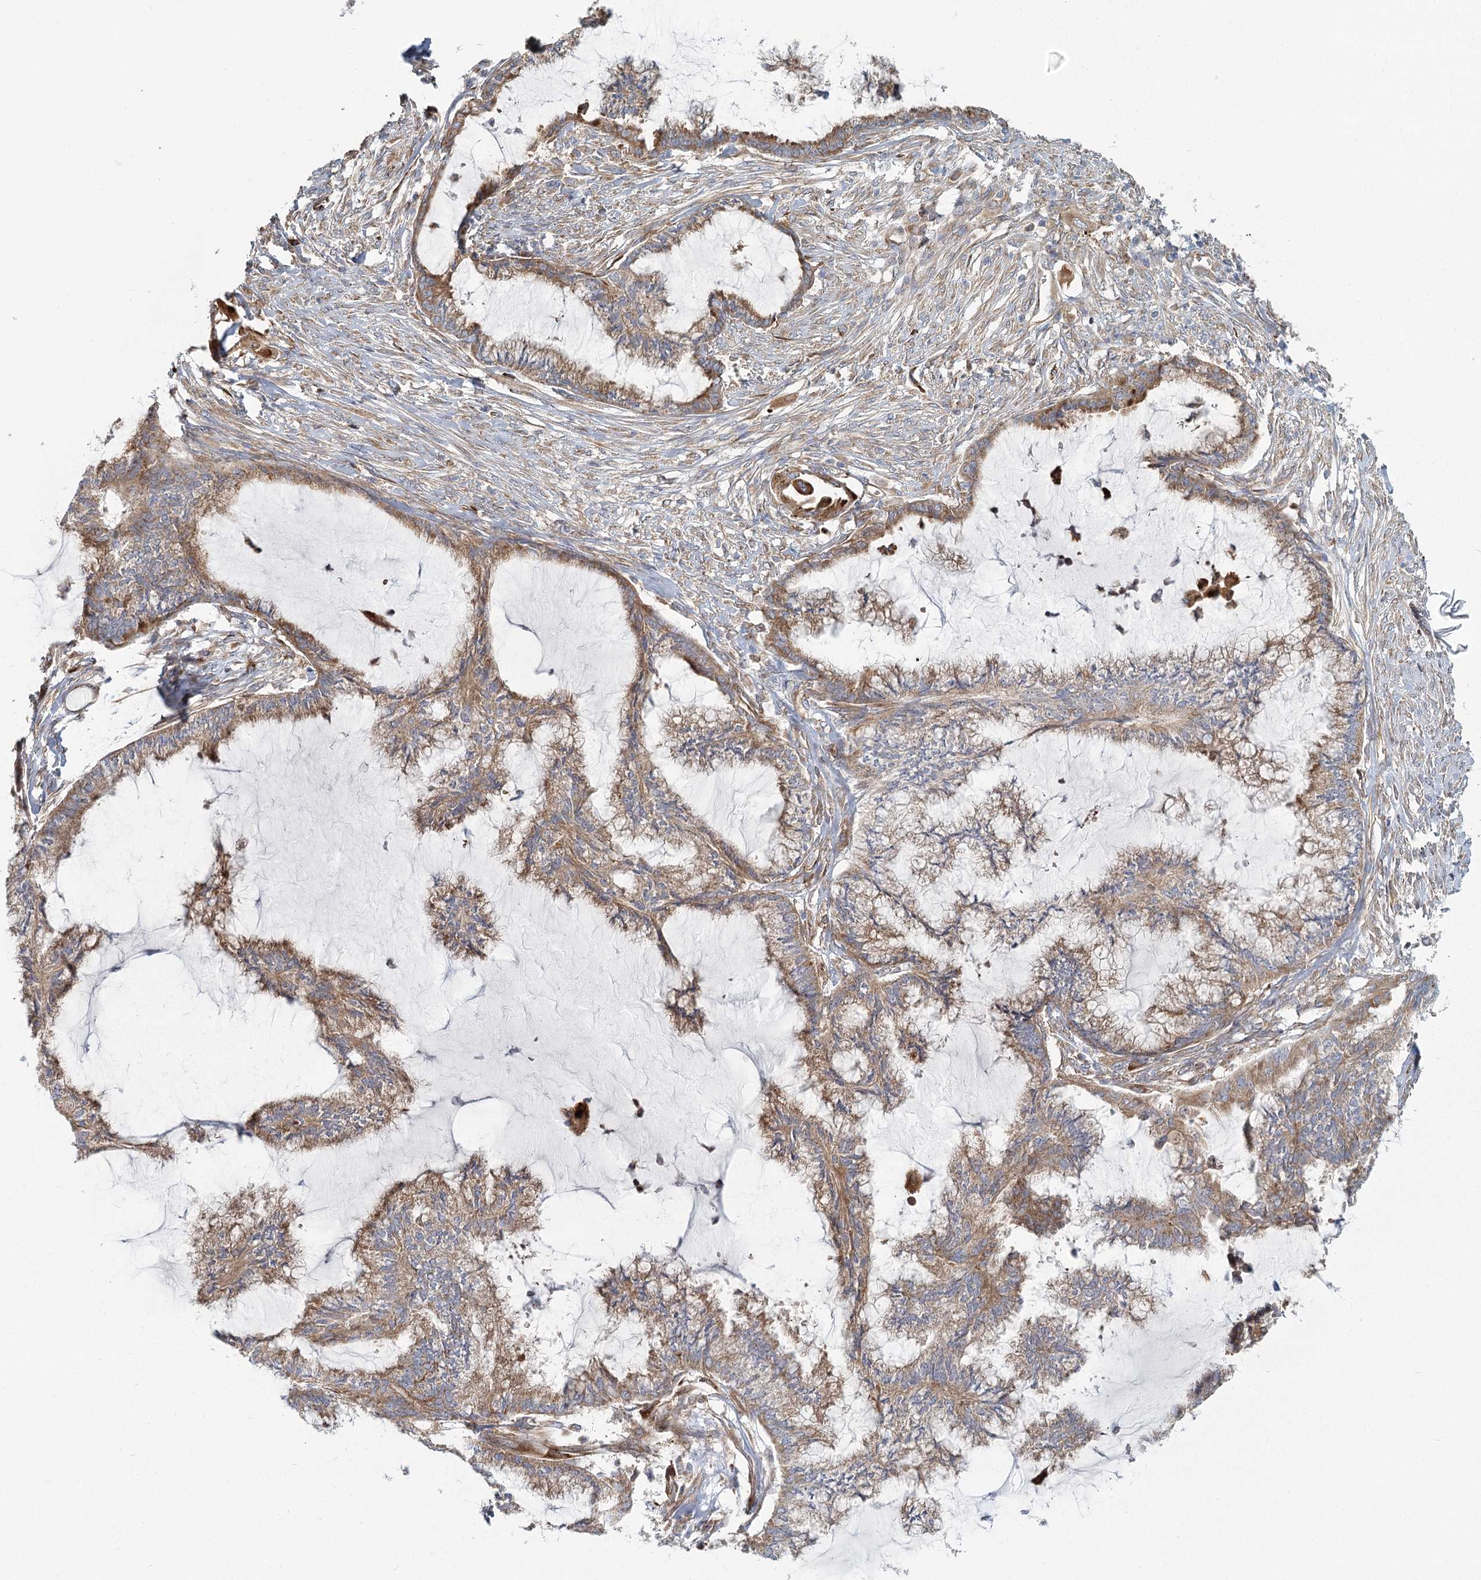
{"staining": {"intensity": "moderate", "quantity": ">75%", "location": "cytoplasmic/membranous"}, "tissue": "endometrial cancer", "cell_type": "Tumor cells", "image_type": "cancer", "snomed": [{"axis": "morphology", "description": "Adenocarcinoma, NOS"}, {"axis": "topography", "description": "Endometrium"}], "caption": "IHC of endometrial cancer reveals medium levels of moderate cytoplasmic/membranous staining in about >75% of tumor cells.", "gene": "HARS2", "patient": {"sex": "female", "age": 86}}